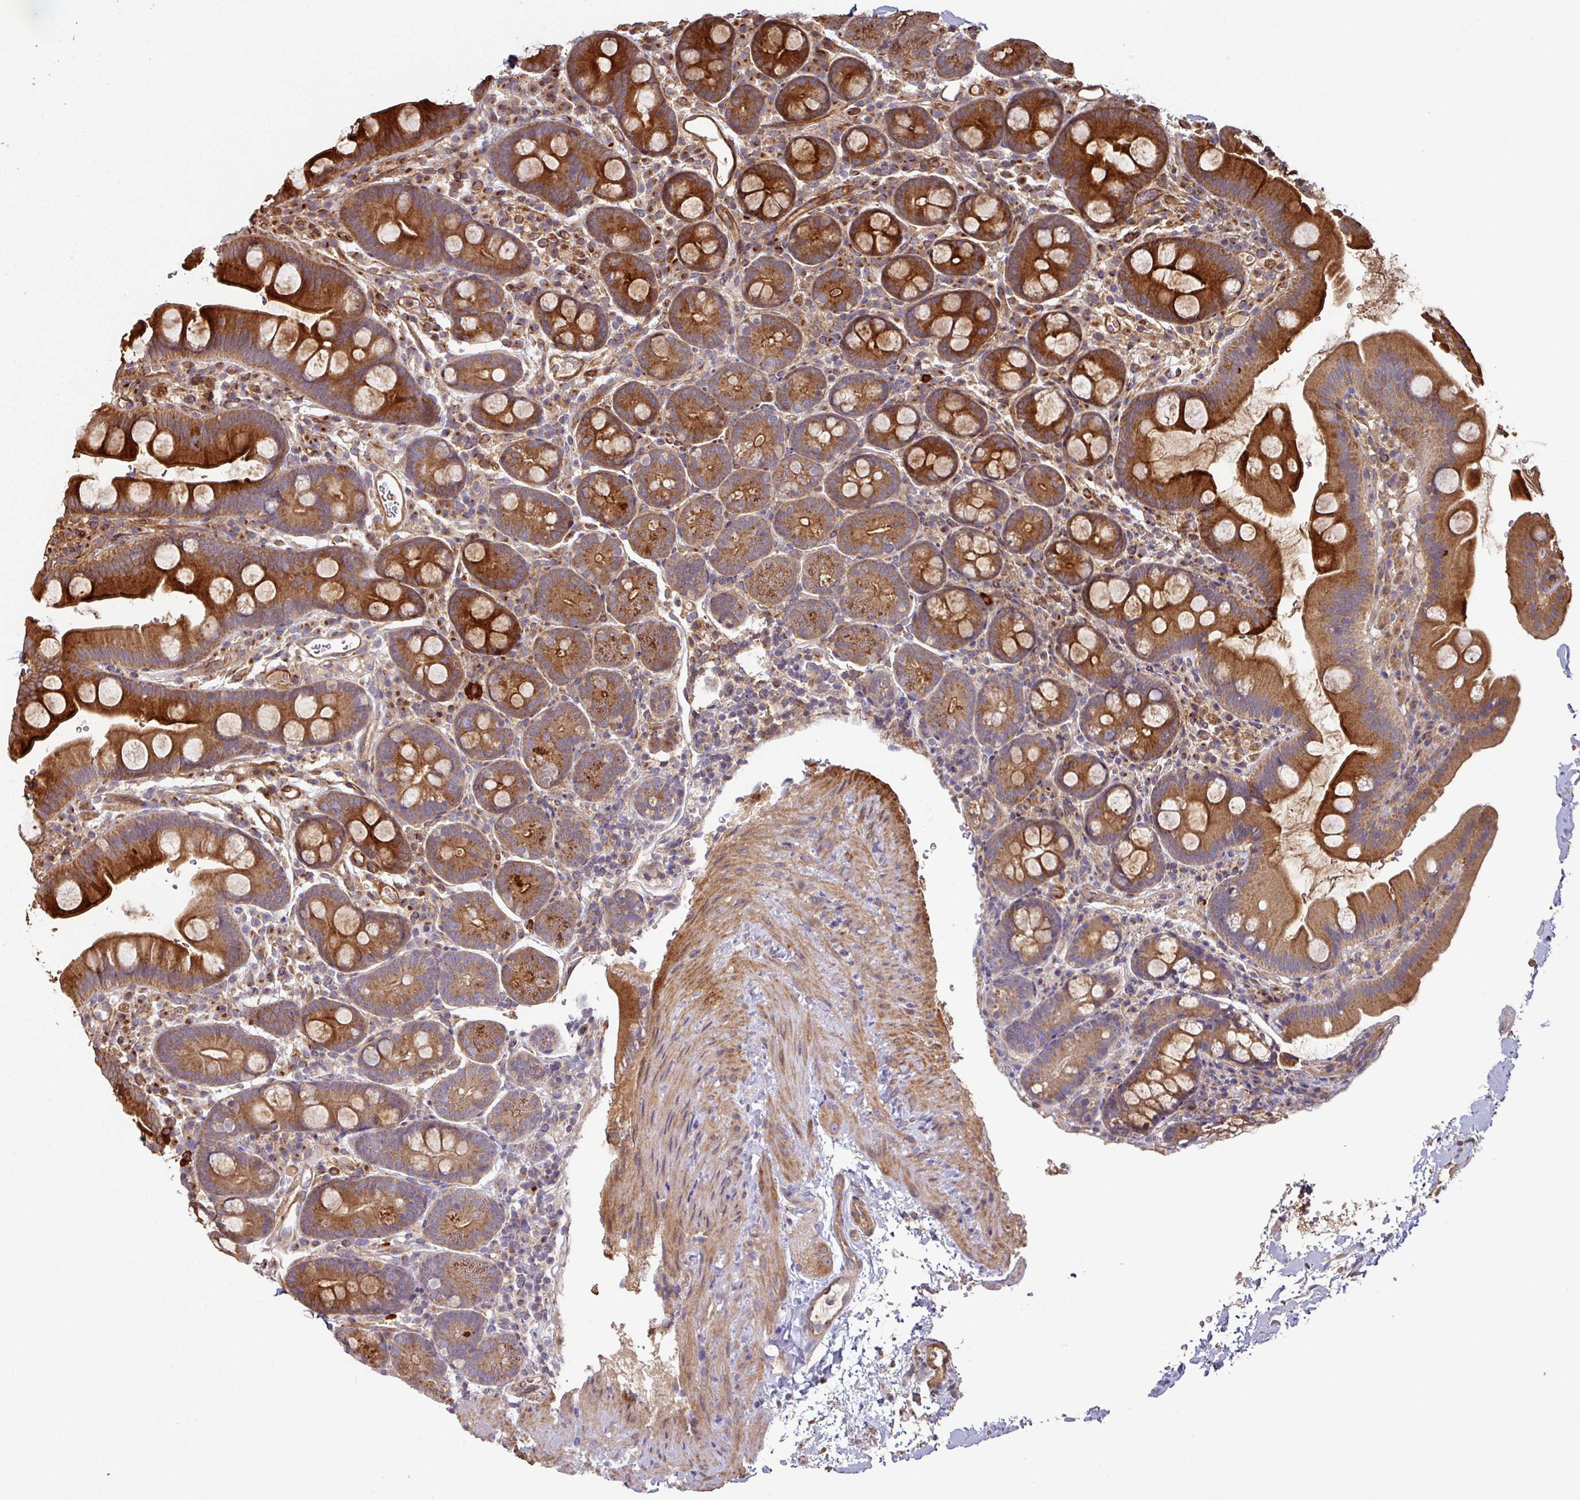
{"staining": {"intensity": "strong", "quantity": ">75%", "location": "cytoplasmic/membranous"}, "tissue": "small intestine", "cell_type": "Glandular cells", "image_type": "normal", "snomed": [{"axis": "morphology", "description": "Normal tissue, NOS"}, {"axis": "topography", "description": "Small intestine"}], "caption": "Immunohistochemical staining of normal human small intestine demonstrates strong cytoplasmic/membranous protein staining in about >75% of glandular cells. Nuclei are stained in blue.", "gene": "SIK1", "patient": {"sex": "female", "age": 68}}